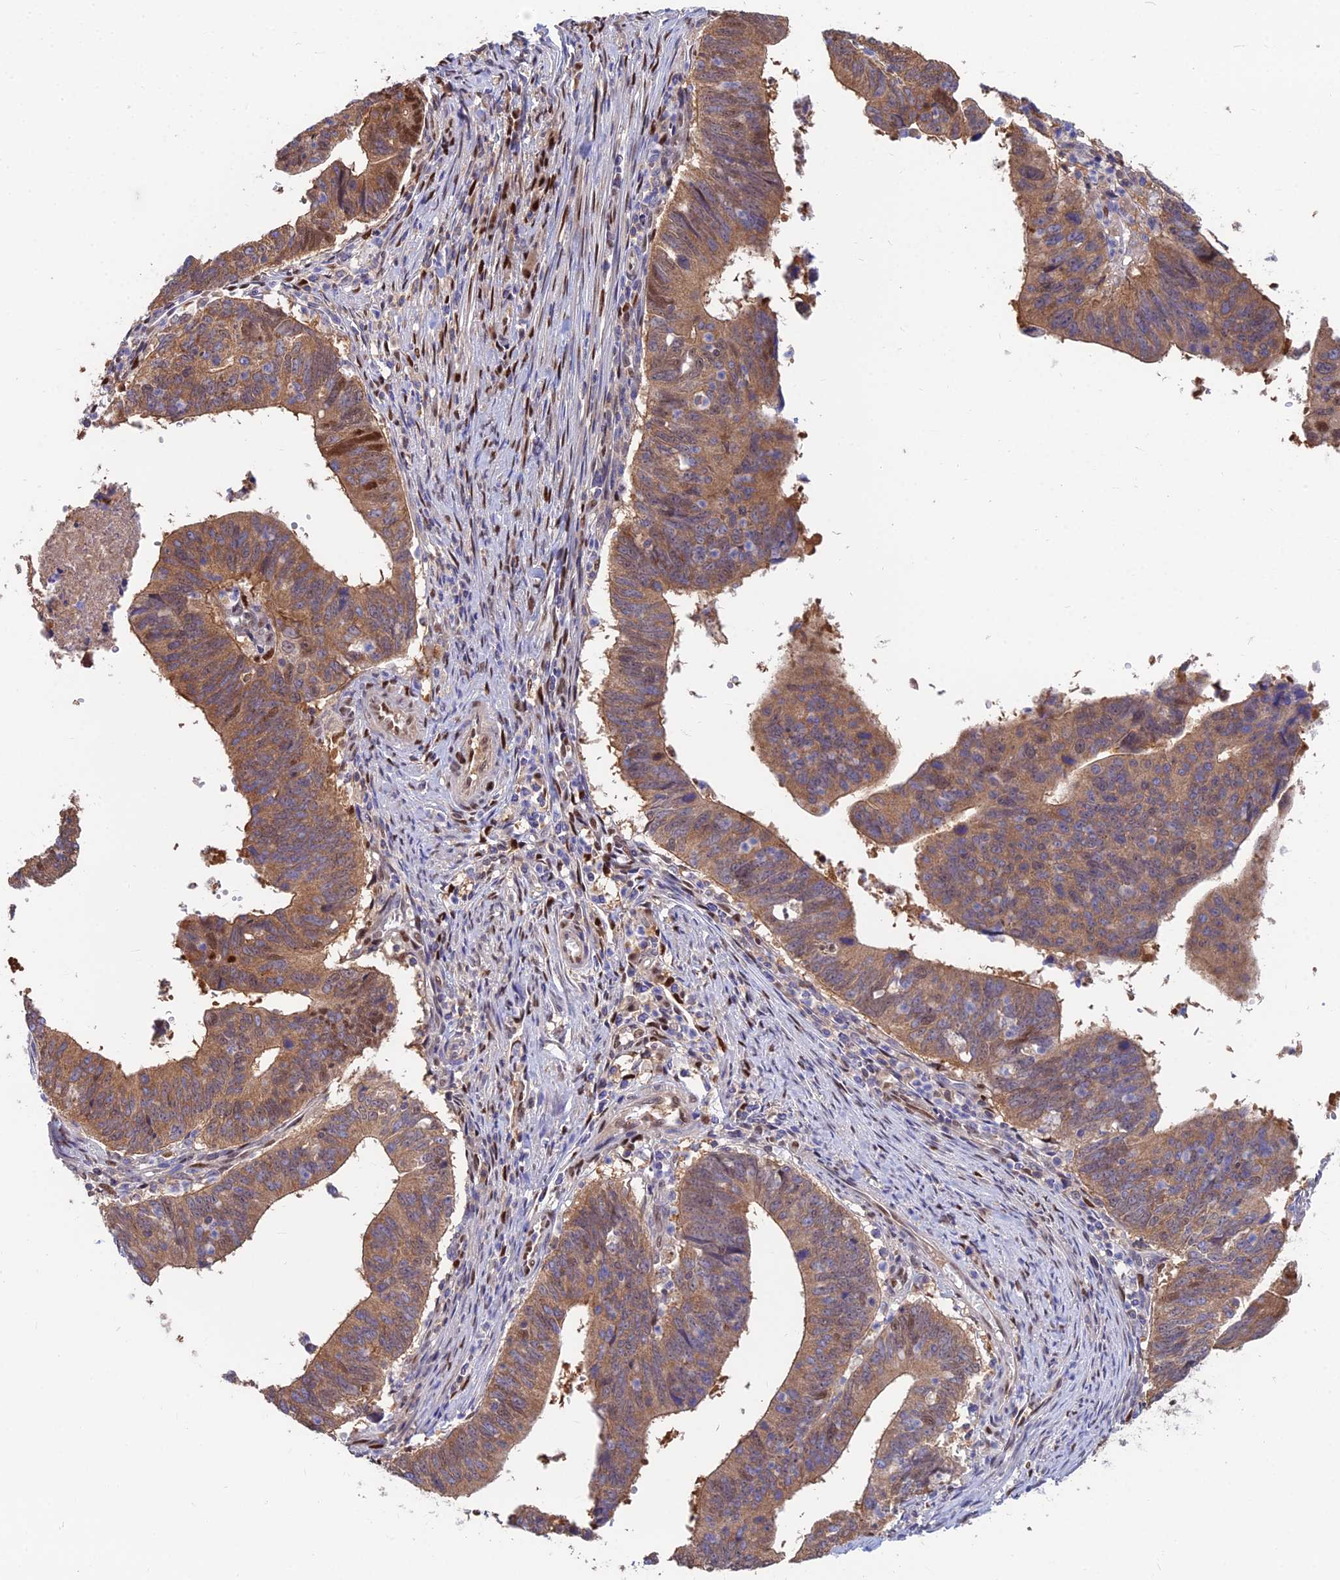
{"staining": {"intensity": "moderate", "quantity": ">75%", "location": "cytoplasmic/membranous,nuclear"}, "tissue": "stomach cancer", "cell_type": "Tumor cells", "image_type": "cancer", "snomed": [{"axis": "morphology", "description": "Adenocarcinoma, NOS"}, {"axis": "topography", "description": "Stomach"}], "caption": "Protein staining displays moderate cytoplasmic/membranous and nuclear expression in about >75% of tumor cells in stomach cancer (adenocarcinoma).", "gene": "DNPEP", "patient": {"sex": "male", "age": 59}}